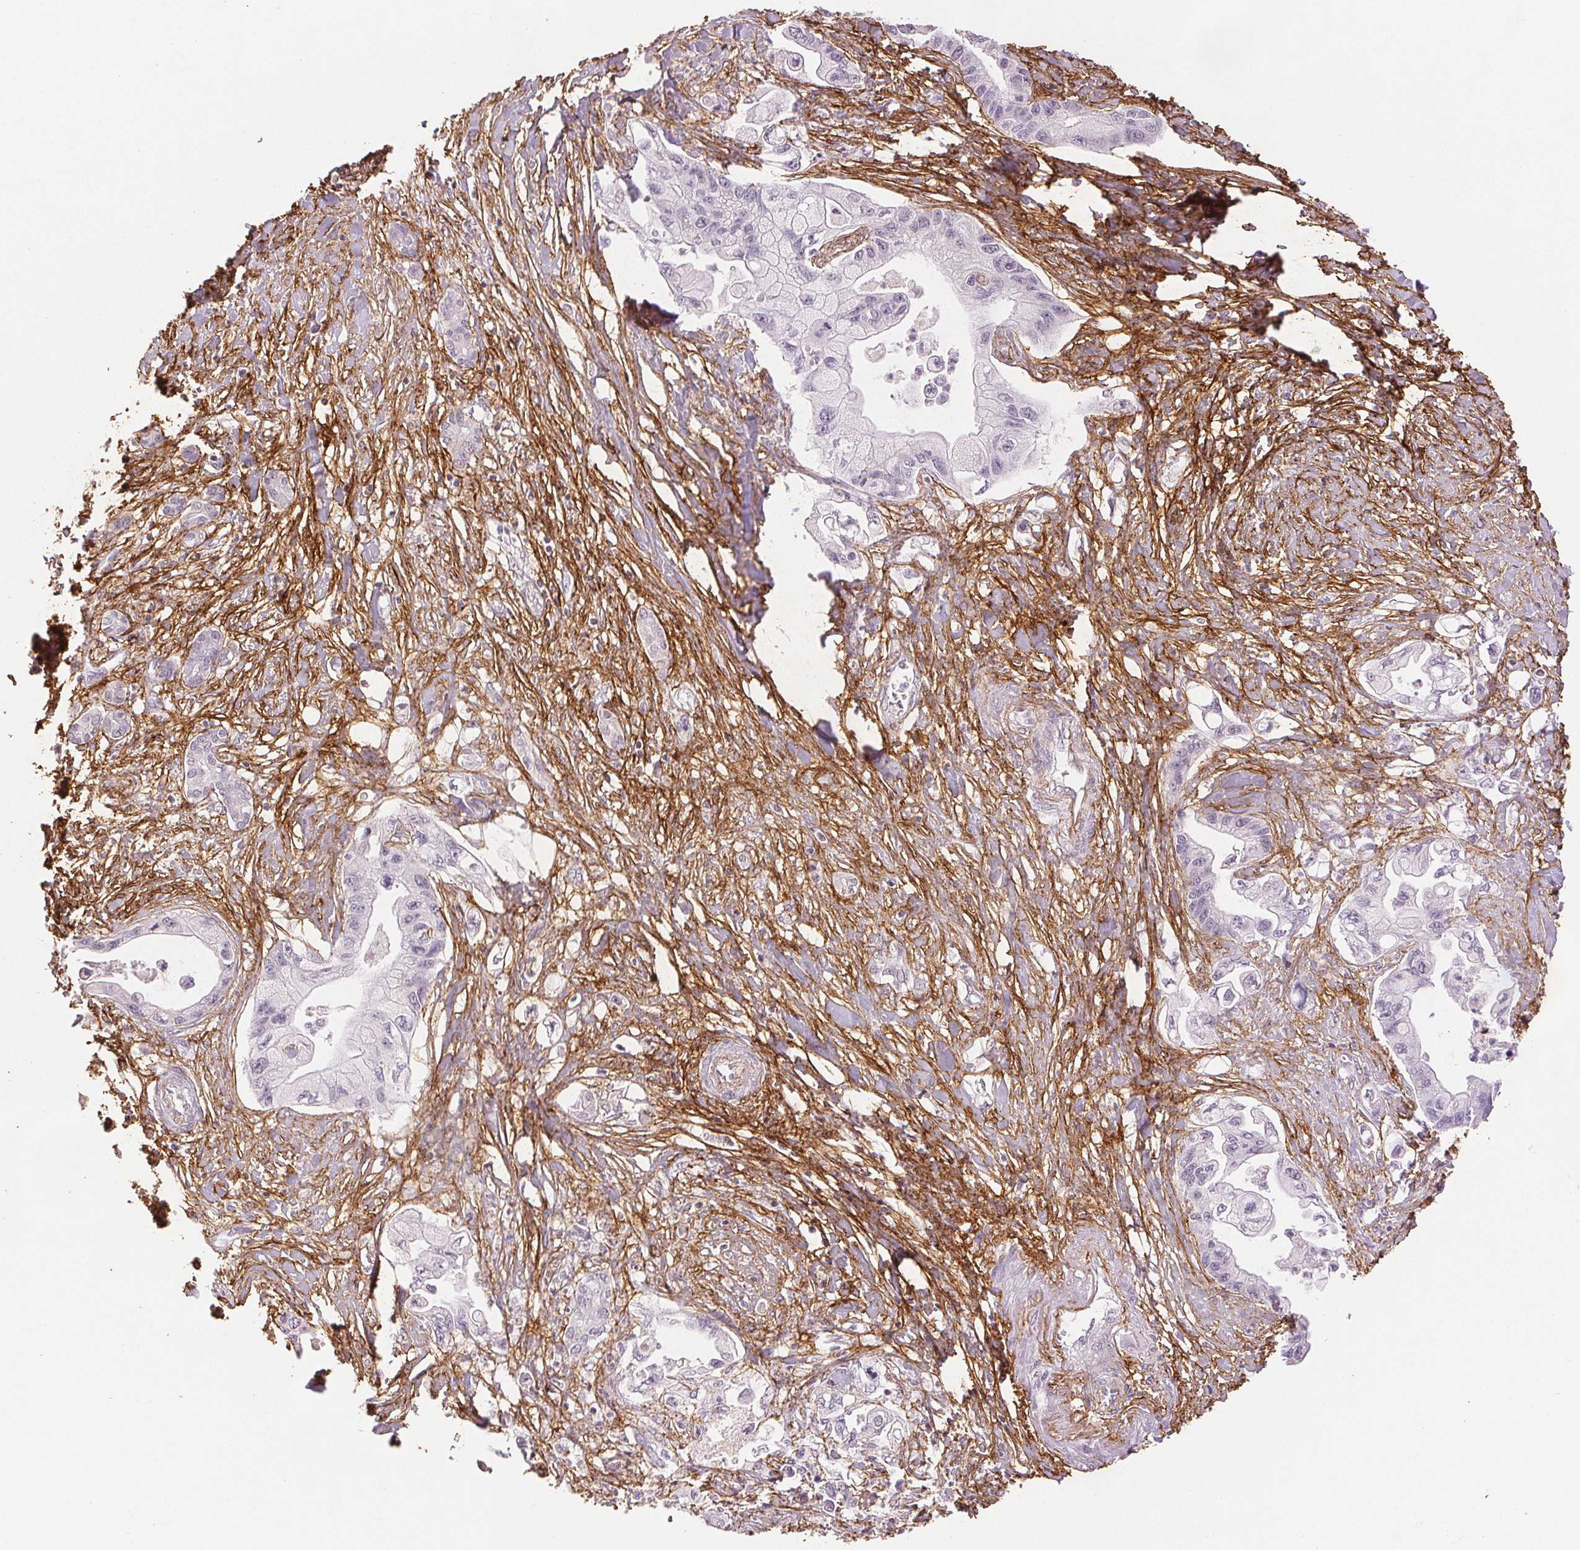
{"staining": {"intensity": "negative", "quantity": "none", "location": "none"}, "tissue": "pancreatic cancer", "cell_type": "Tumor cells", "image_type": "cancer", "snomed": [{"axis": "morphology", "description": "Adenocarcinoma, NOS"}, {"axis": "topography", "description": "Pancreas"}], "caption": "A micrograph of human pancreatic cancer (adenocarcinoma) is negative for staining in tumor cells. (DAB (3,3'-diaminobenzidine) IHC visualized using brightfield microscopy, high magnification).", "gene": "FBN1", "patient": {"sex": "male", "age": 61}}